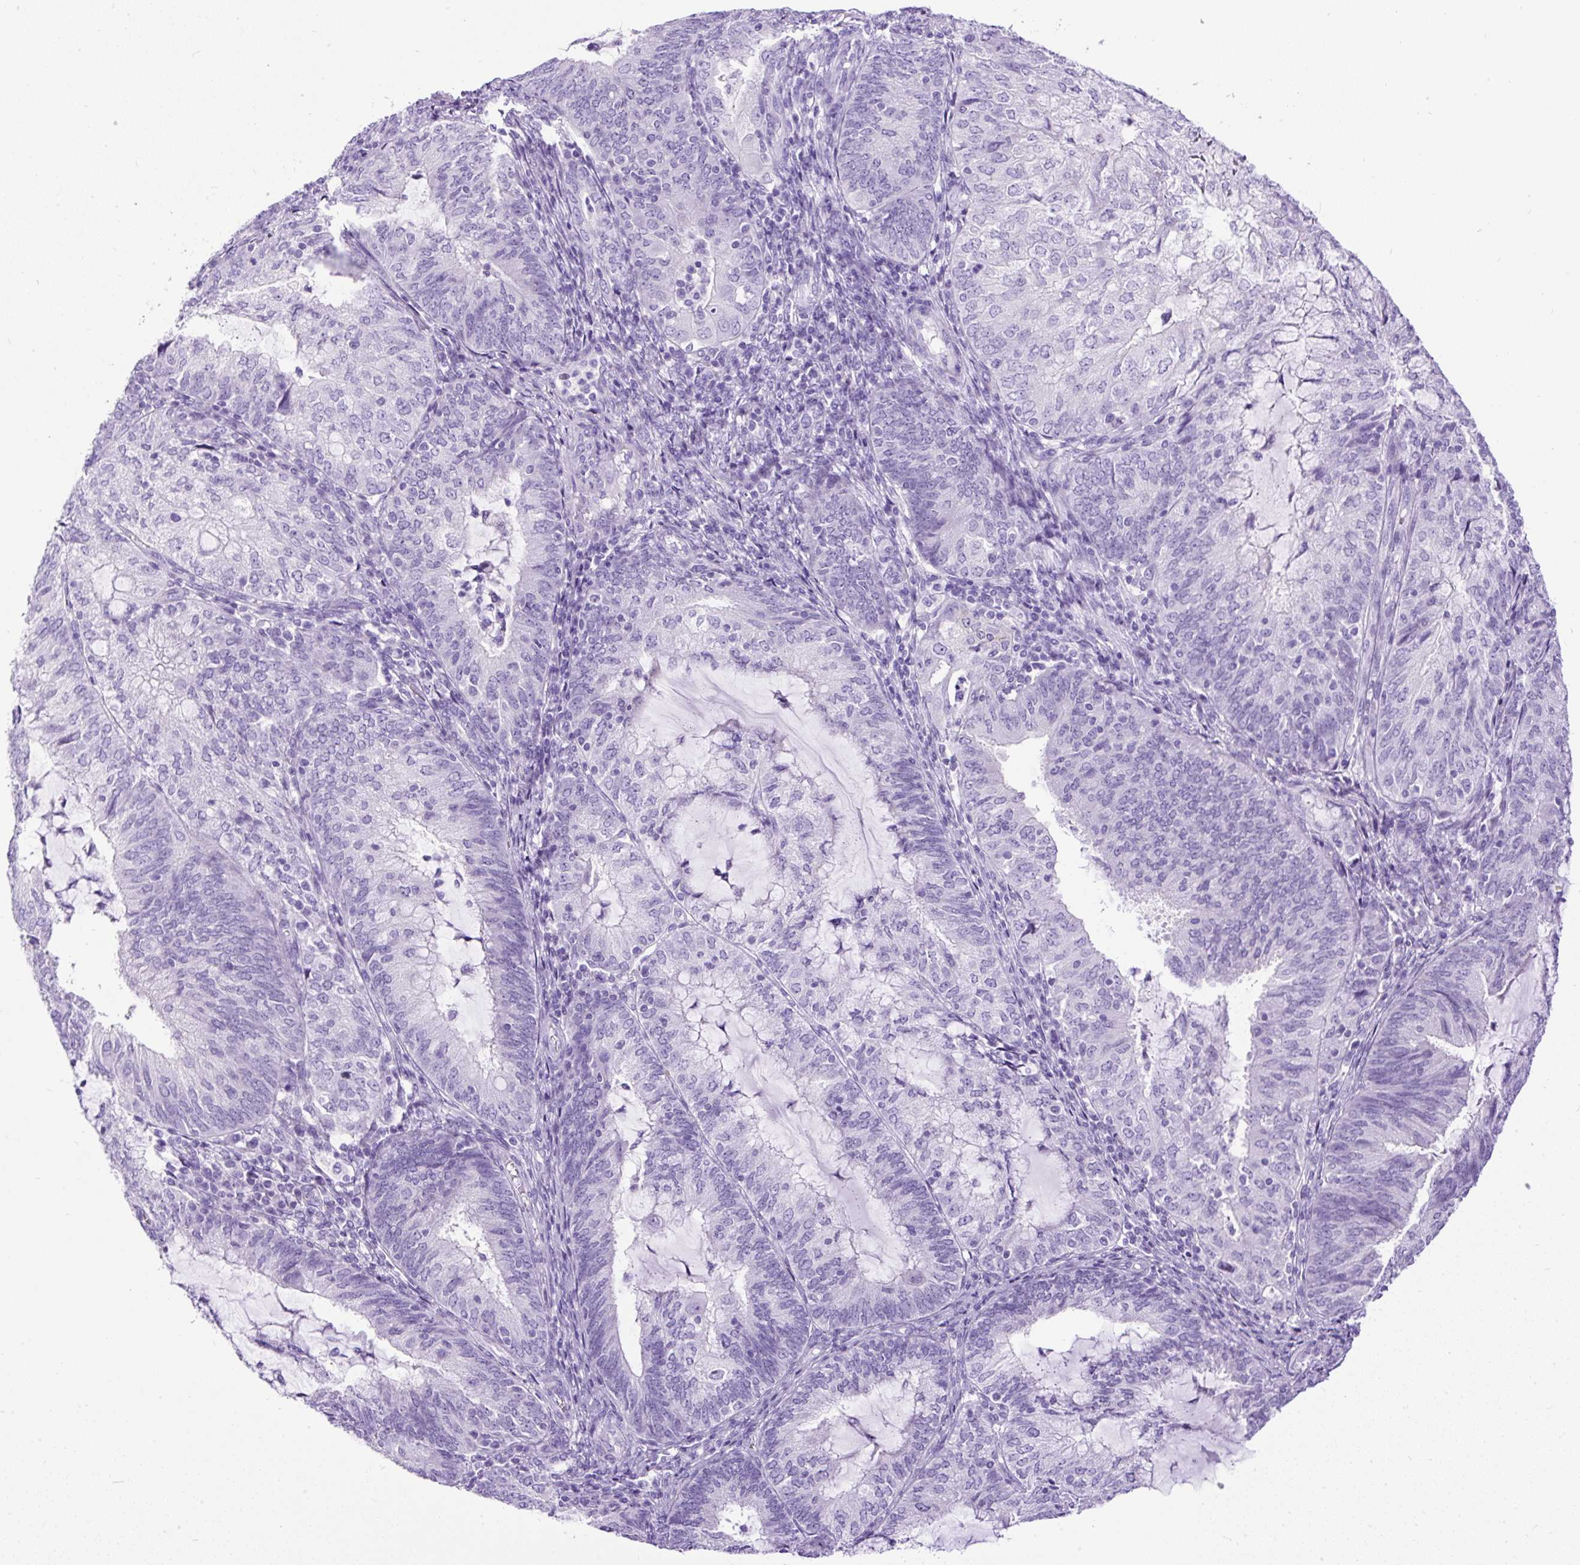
{"staining": {"intensity": "negative", "quantity": "none", "location": "none"}, "tissue": "endometrial cancer", "cell_type": "Tumor cells", "image_type": "cancer", "snomed": [{"axis": "morphology", "description": "Adenocarcinoma, NOS"}, {"axis": "topography", "description": "Endometrium"}], "caption": "DAB (3,3'-diaminobenzidine) immunohistochemical staining of endometrial adenocarcinoma shows no significant staining in tumor cells. (DAB (3,3'-diaminobenzidine) IHC, high magnification).", "gene": "PDIA2", "patient": {"sex": "female", "age": 81}}